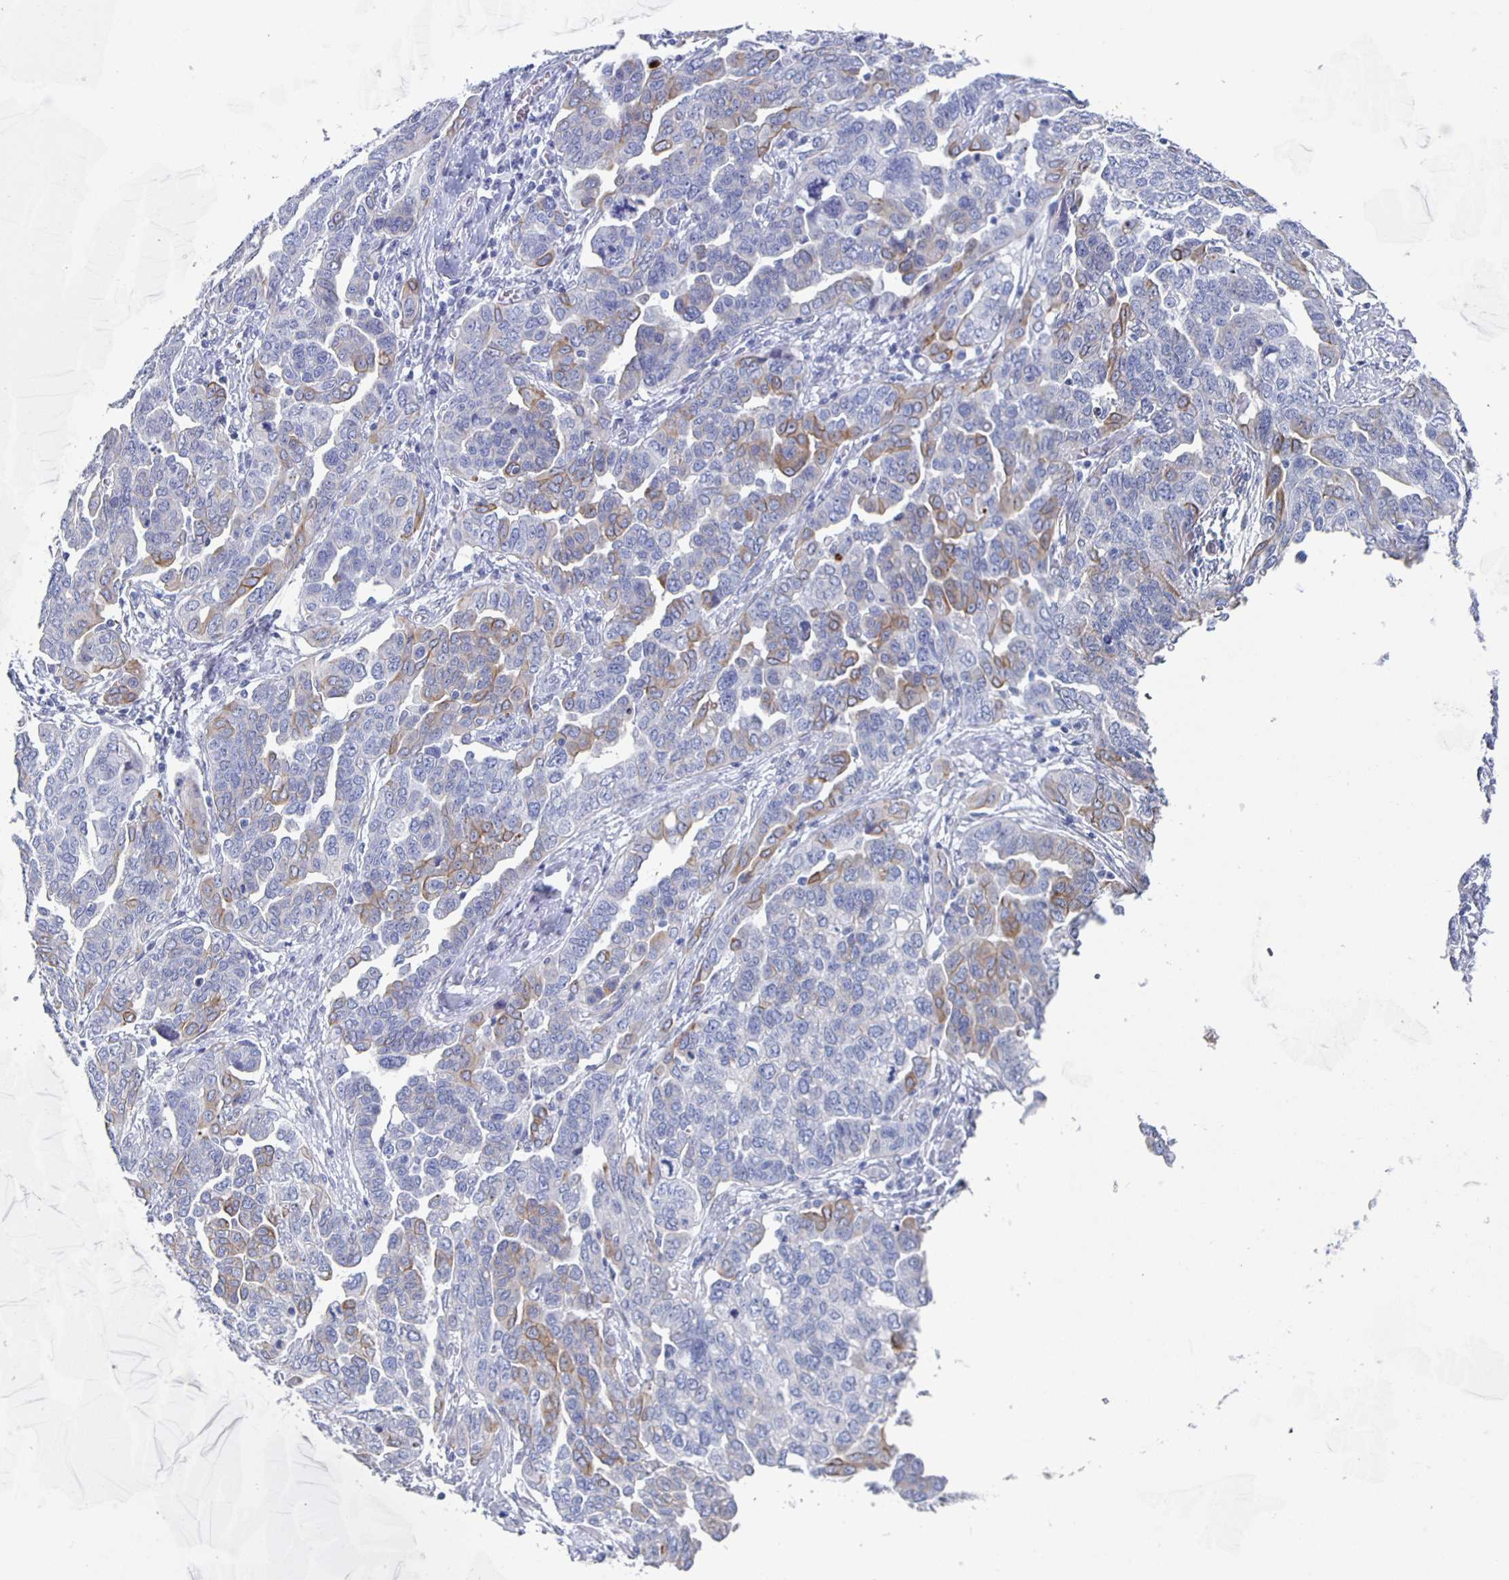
{"staining": {"intensity": "moderate", "quantity": "<25%", "location": "cytoplasmic/membranous"}, "tissue": "ovarian cancer", "cell_type": "Tumor cells", "image_type": "cancer", "snomed": [{"axis": "morphology", "description": "Cystadenocarcinoma, serous, NOS"}, {"axis": "topography", "description": "Ovary"}], "caption": "IHC (DAB (3,3'-diaminobenzidine)) staining of human serous cystadenocarcinoma (ovarian) demonstrates moderate cytoplasmic/membranous protein positivity in approximately <25% of tumor cells. The staining was performed using DAB (3,3'-diaminobenzidine), with brown indicating positive protein expression. Nuclei are stained blue with hematoxylin.", "gene": "CCDC17", "patient": {"sex": "female", "age": 59}}